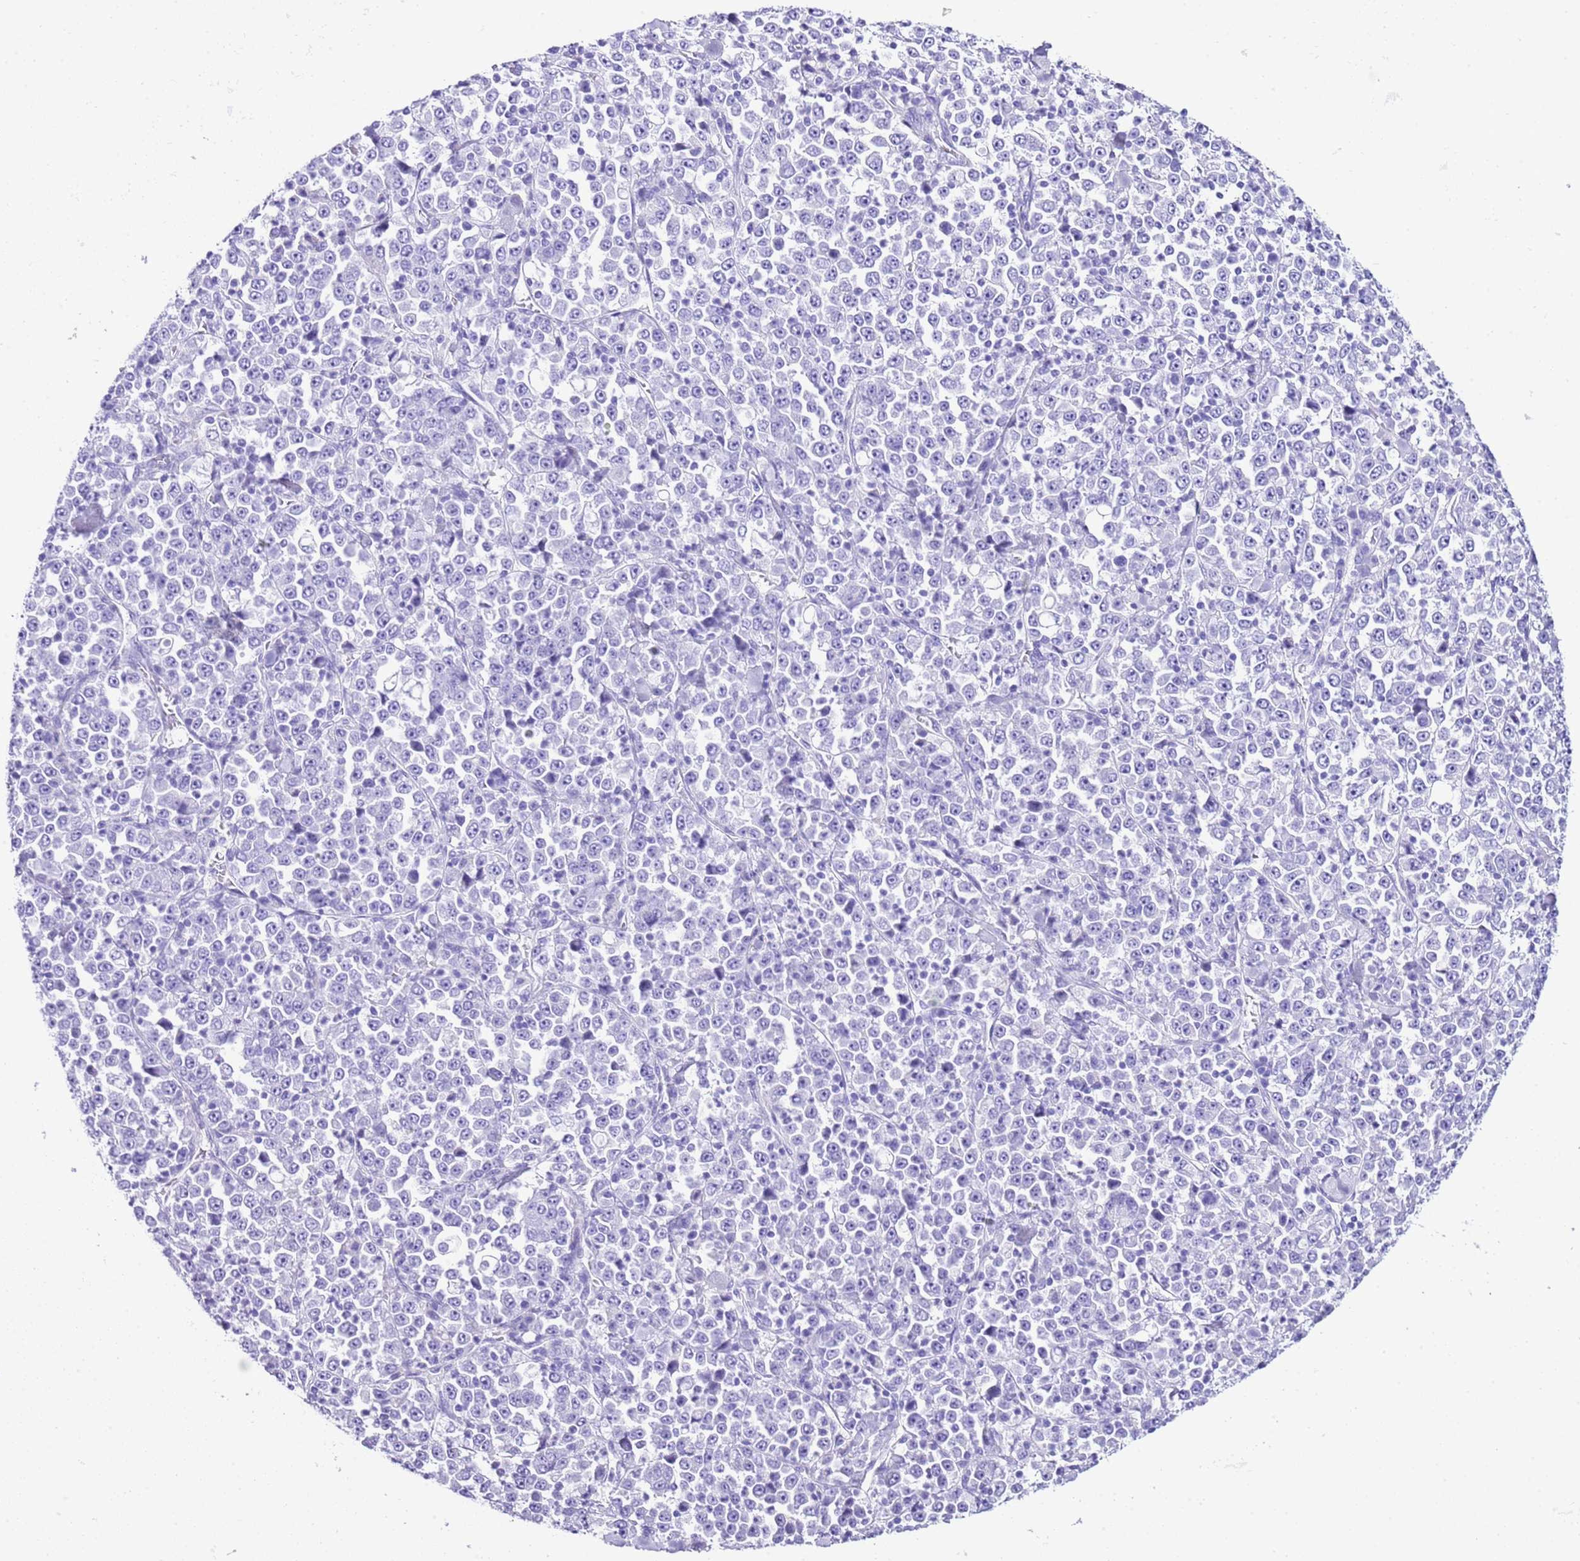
{"staining": {"intensity": "negative", "quantity": "none", "location": "none"}, "tissue": "stomach cancer", "cell_type": "Tumor cells", "image_type": "cancer", "snomed": [{"axis": "morphology", "description": "Normal tissue, NOS"}, {"axis": "morphology", "description": "Adenocarcinoma, NOS"}, {"axis": "topography", "description": "Stomach, upper"}, {"axis": "topography", "description": "Stomach"}], "caption": "Tumor cells show no significant protein expression in stomach cancer (adenocarcinoma). Nuclei are stained in blue.", "gene": "KCNC1", "patient": {"sex": "male", "age": 59}}